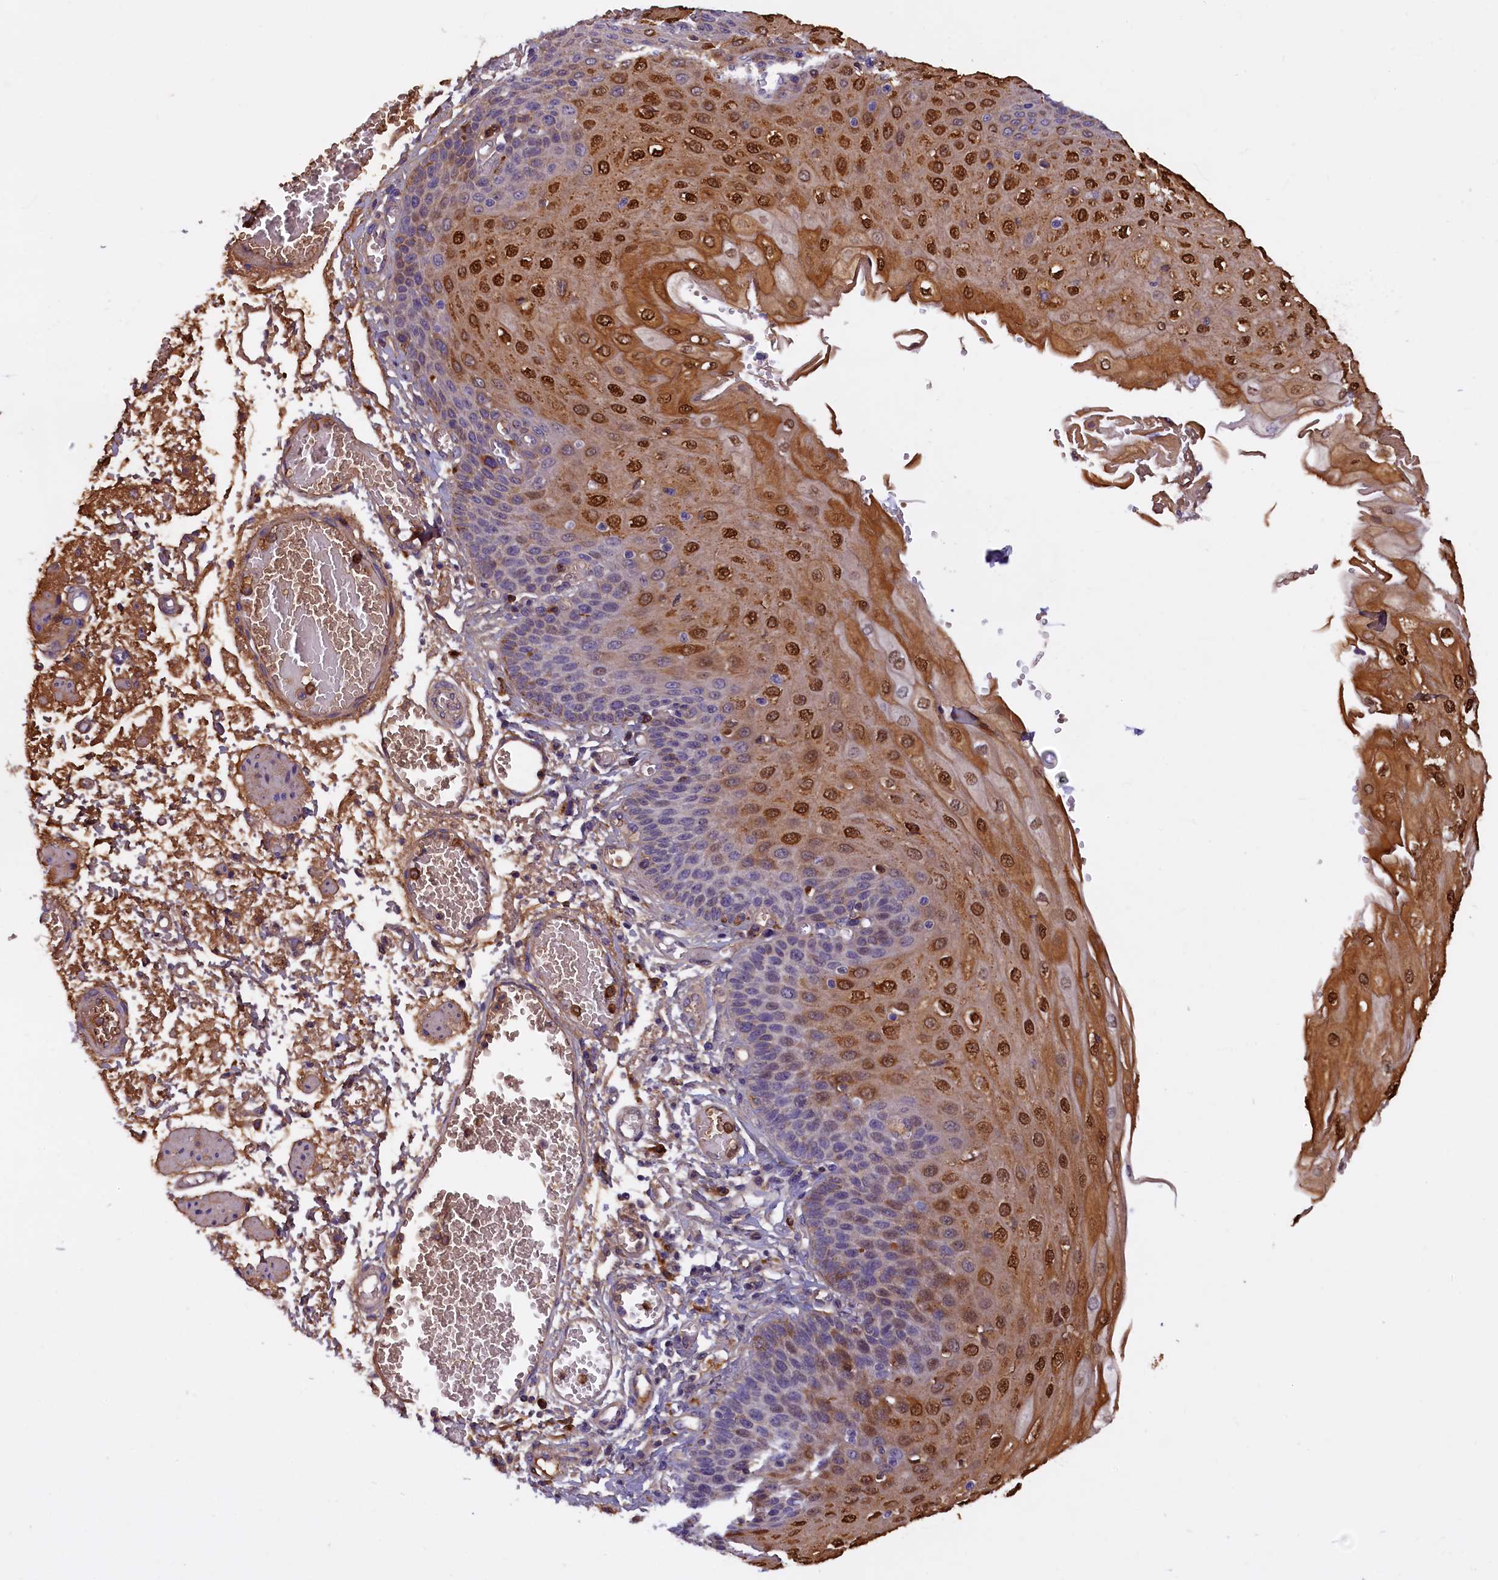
{"staining": {"intensity": "strong", "quantity": "<25%", "location": "cytoplasmic/membranous,nuclear"}, "tissue": "esophagus", "cell_type": "Squamous epithelial cells", "image_type": "normal", "snomed": [{"axis": "morphology", "description": "Normal tissue, NOS"}, {"axis": "topography", "description": "Esophagus"}], "caption": "Immunohistochemistry (DAB) staining of normal human esophagus exhibits strong cytoplasmic/membranous,nuclear protein expression in approximately <25% of squamous epithelial cells.", "gene": "NAIP", "patient": {"sex": "male", "age": 81}}